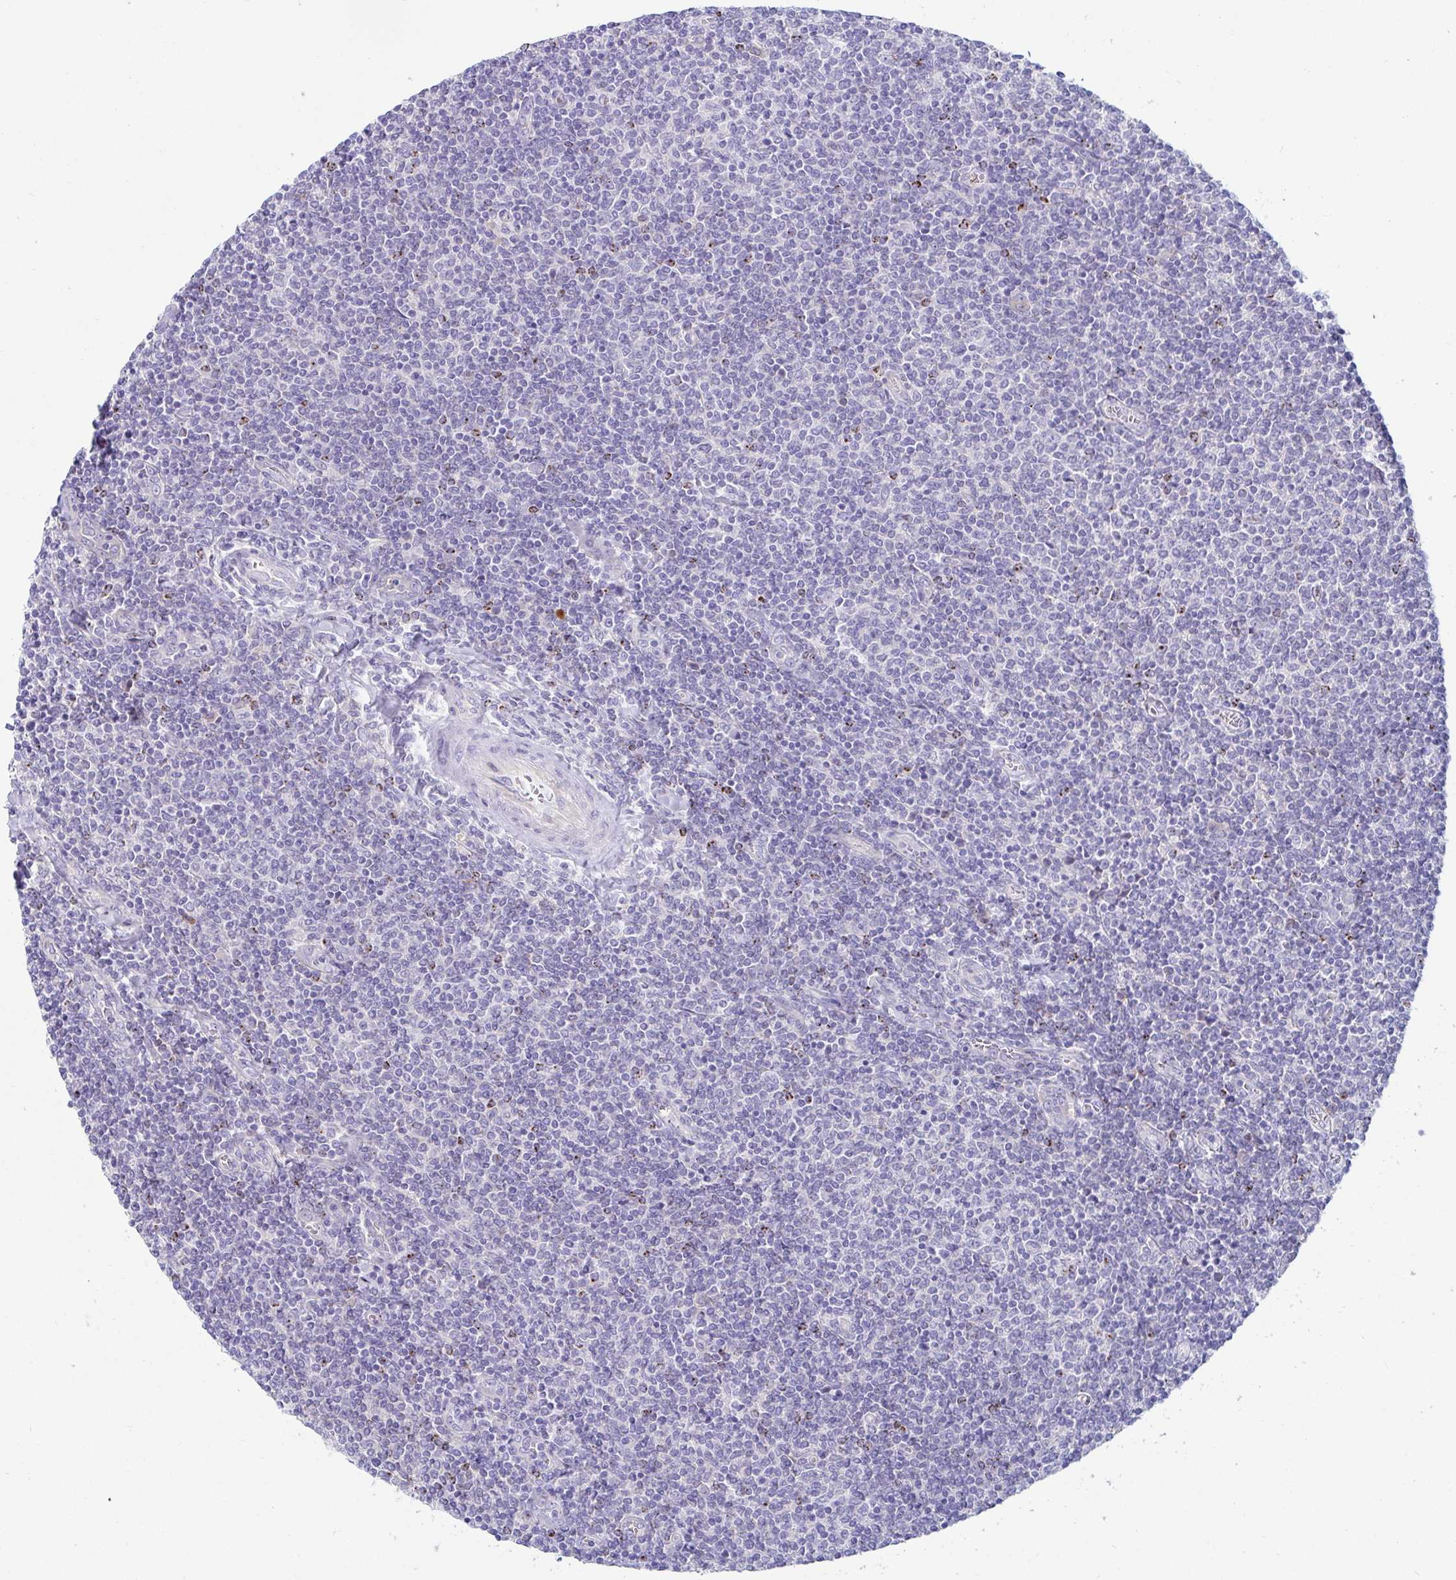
{"staining": {"intensity": "negative", "quantity": "none", "location": "none"}, "tissue": "lymphoma", "cell_type": "Tumor cells", "image_type": "cancer", "snomed": [{"axis": "morphology", "description": "Malignant lymphoma, non-Hodgkin's type, Low grade"}, {"axis": "topography", "description": "Lymph node"}], "caption": "IHC of human lymphoma displays no expression in tumor cells.", "gene": "C4orf17", "patient": {"sex": "male", "age": 52}}